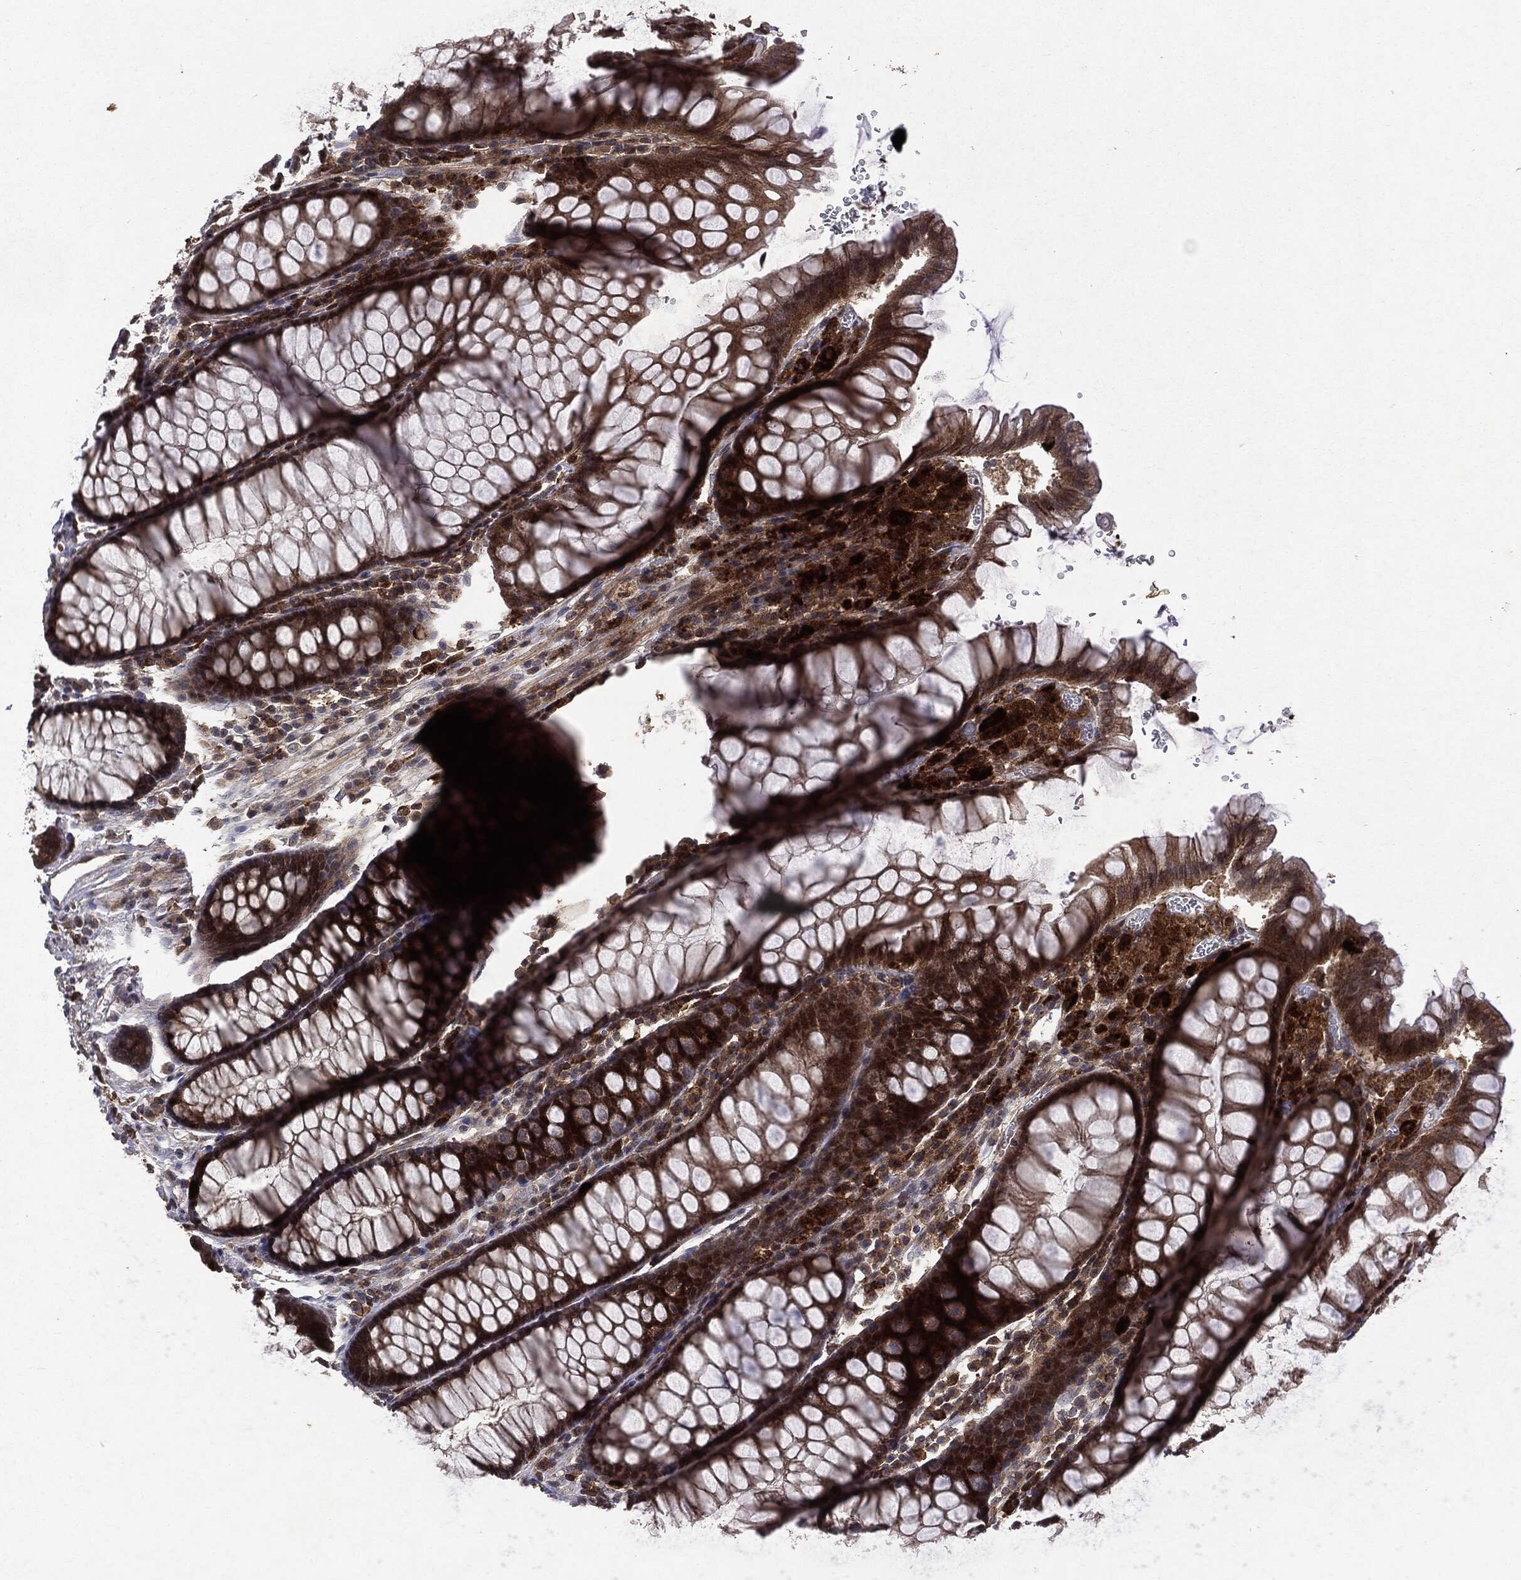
{"staining": {"intensity": "moderate", "quantity": ">75%", "location": "cytoplasmic/membranous"}, "tissue": "rectum", "cell_type": "Glandular cells", "image_type": "normal", "snomed": [{"axis": "morphology", "description": "Normal tissue, NOS"}, {"axis": "topography", "description": "Rectum"}], "caption": "Rectum stained for a protein exhibits moderate cytoplasmic/membranous positivity in glandular cells. The protein of interest is shown in brown color, while the nuclei are stained blue.", "gene": "PTEN", "patient": {"sex": "female", "age": 68}}